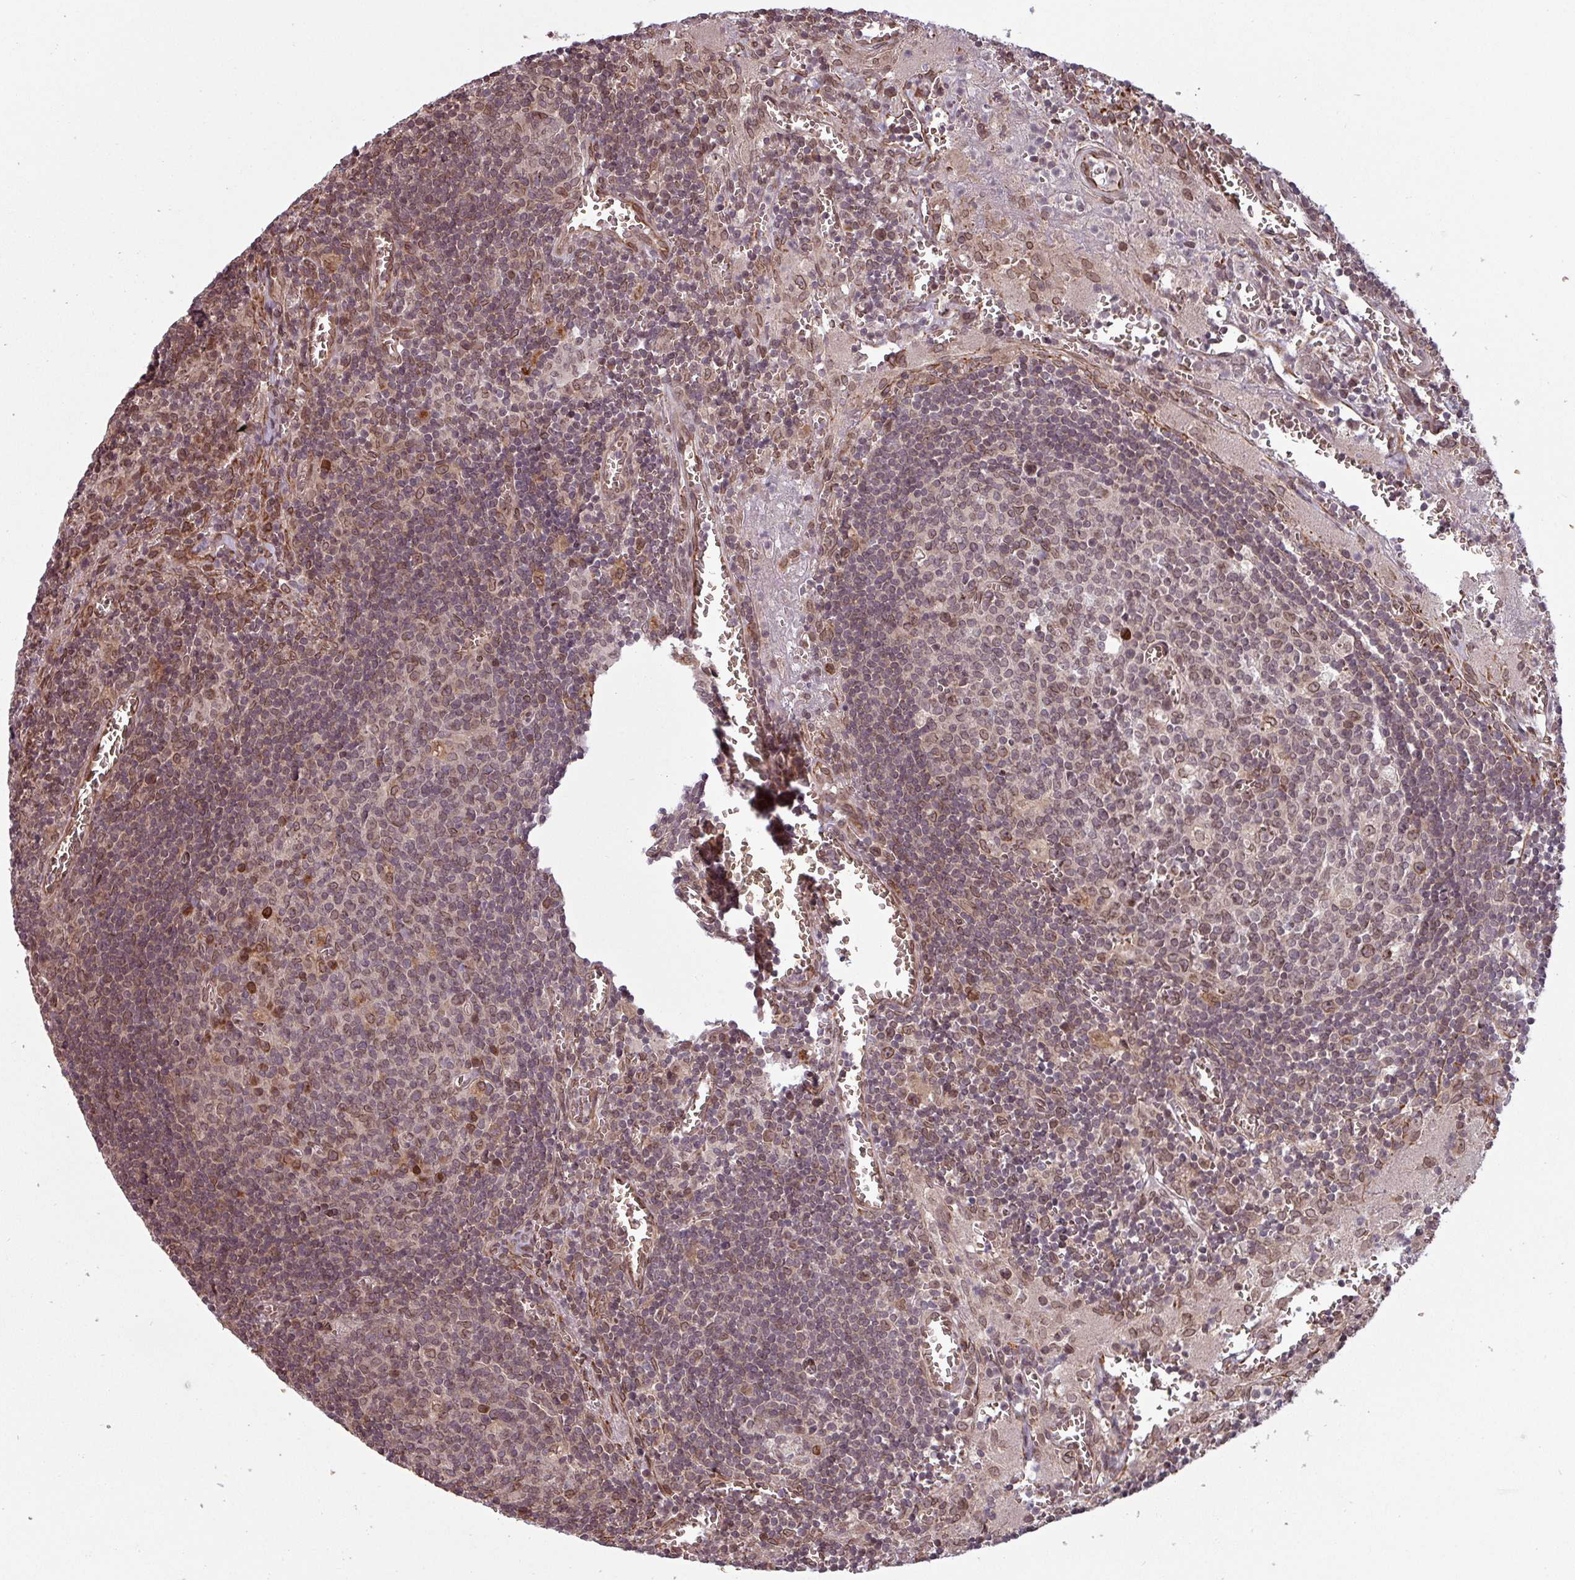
{"staining": {"intensity": "moderate", "quantity": "<25%", "location": "cytoplasmic/membranous,nuclear"}, "tissue": "lymph node", "cell_type": "Germinal center cells", "image_type": "normal", "snomed": [{"axis": "morphology", "description": "Normal tissue, NOS"}, {"axis": "topography", "description": "Lymph node"}], "caption": "Immunohistochemistry photomicrograph of benign lymph node stained for a protein (brown), which displays low levels of moderate cytoplasmic/membranous,nuclear staining in approximately <25% of germinal center cells.", "gene": "RBM4B", "patient": {"sex": "male", "age": 50}}